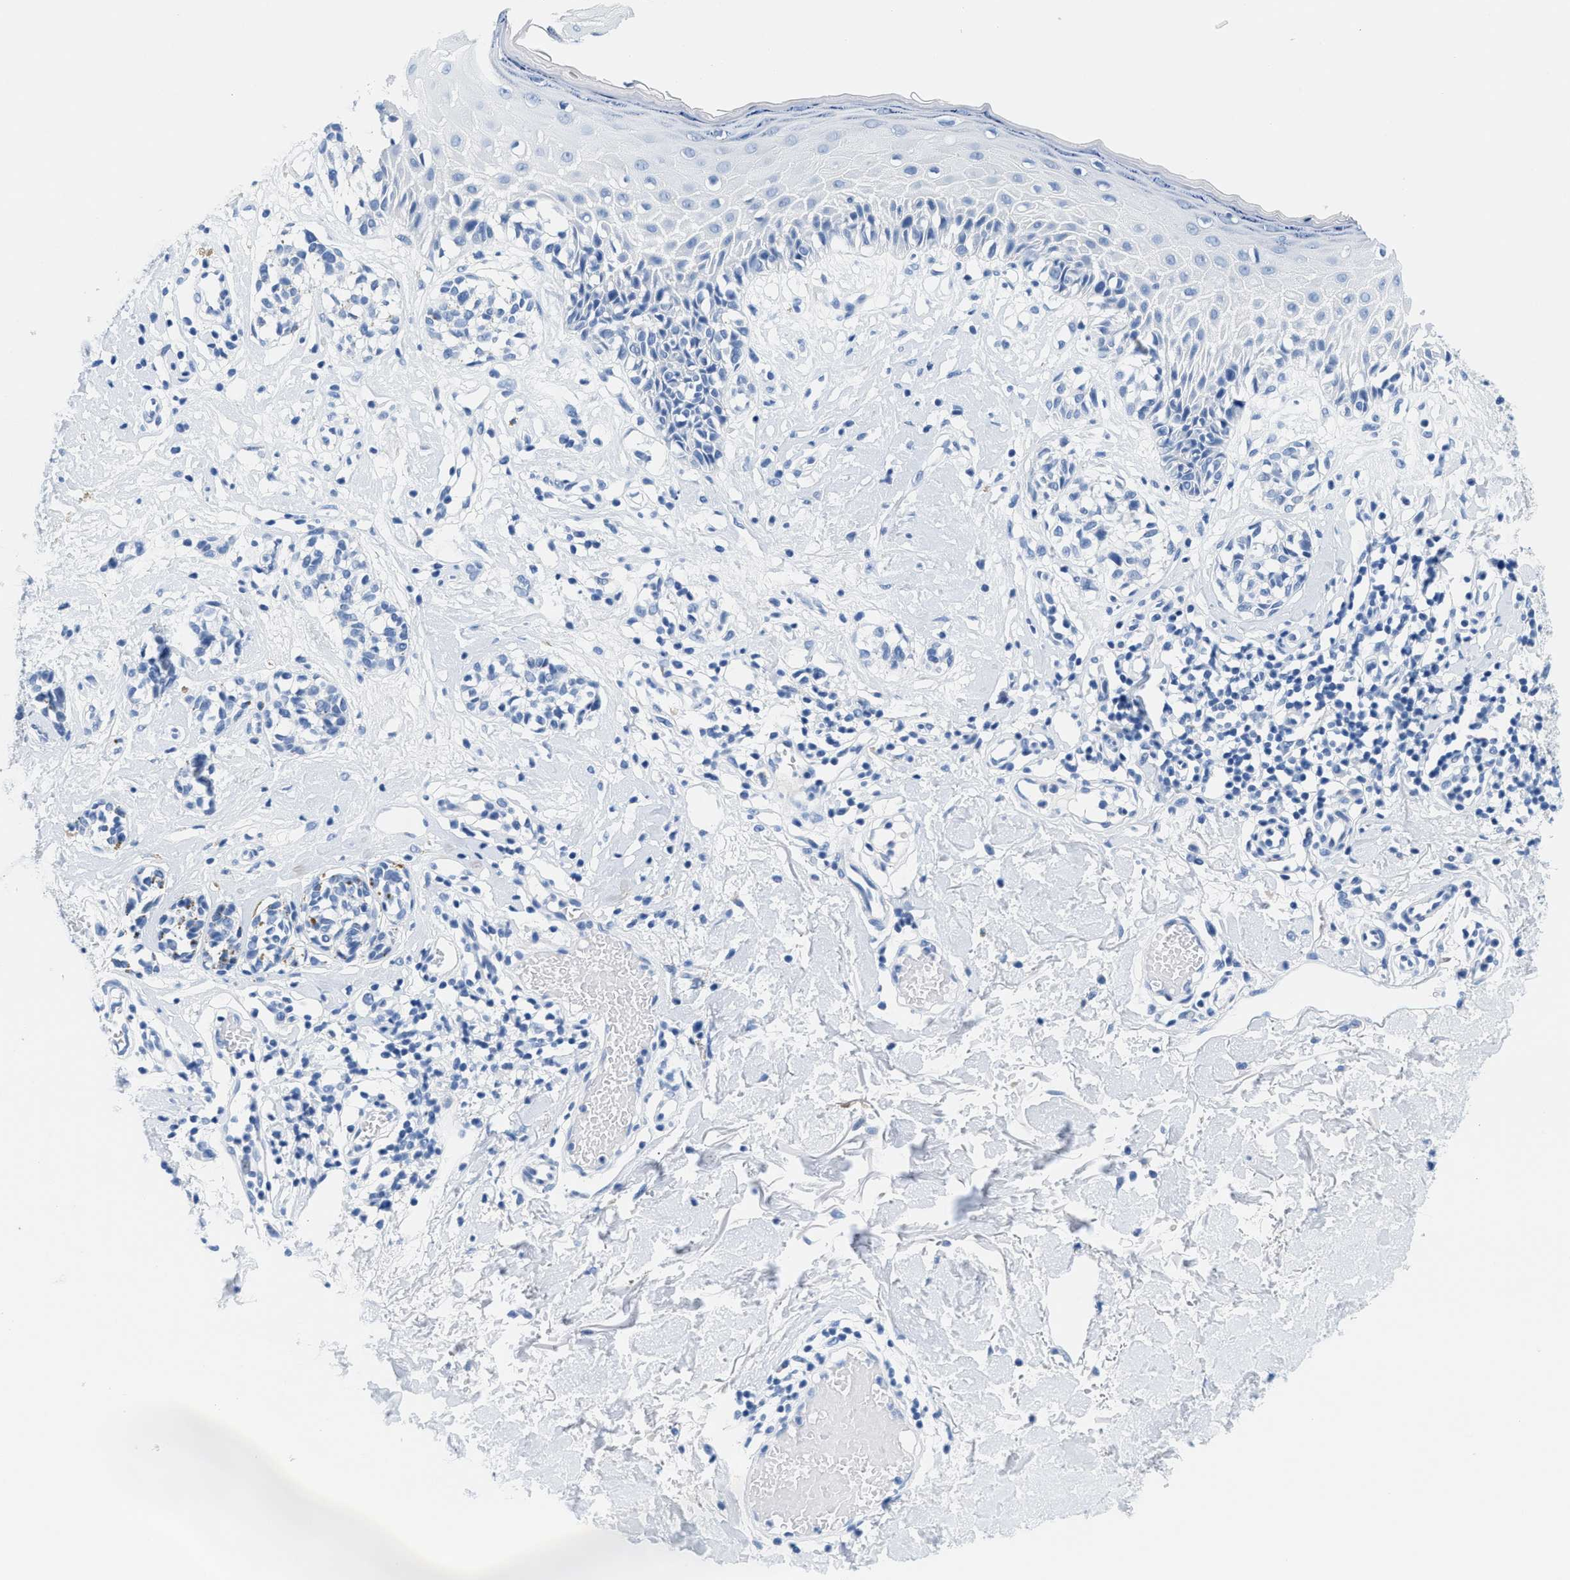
{"staining": {"intensity": "negative", "quantity": "none", "location": "none"}, "tissue": "melanoma", "cell_type": "Tumor cells", "image_type": "cancer", "snomed": [{"axis": "morphology", "description": "Malignant melanoma, NOS"}, {"axis": "topography", "description": "Skin"}], "caption": "A histopathology image of human melanoma is negative for staining in tumor cells.", "gene": "GSN", "patient": {"sex": "male", "age": 64}}